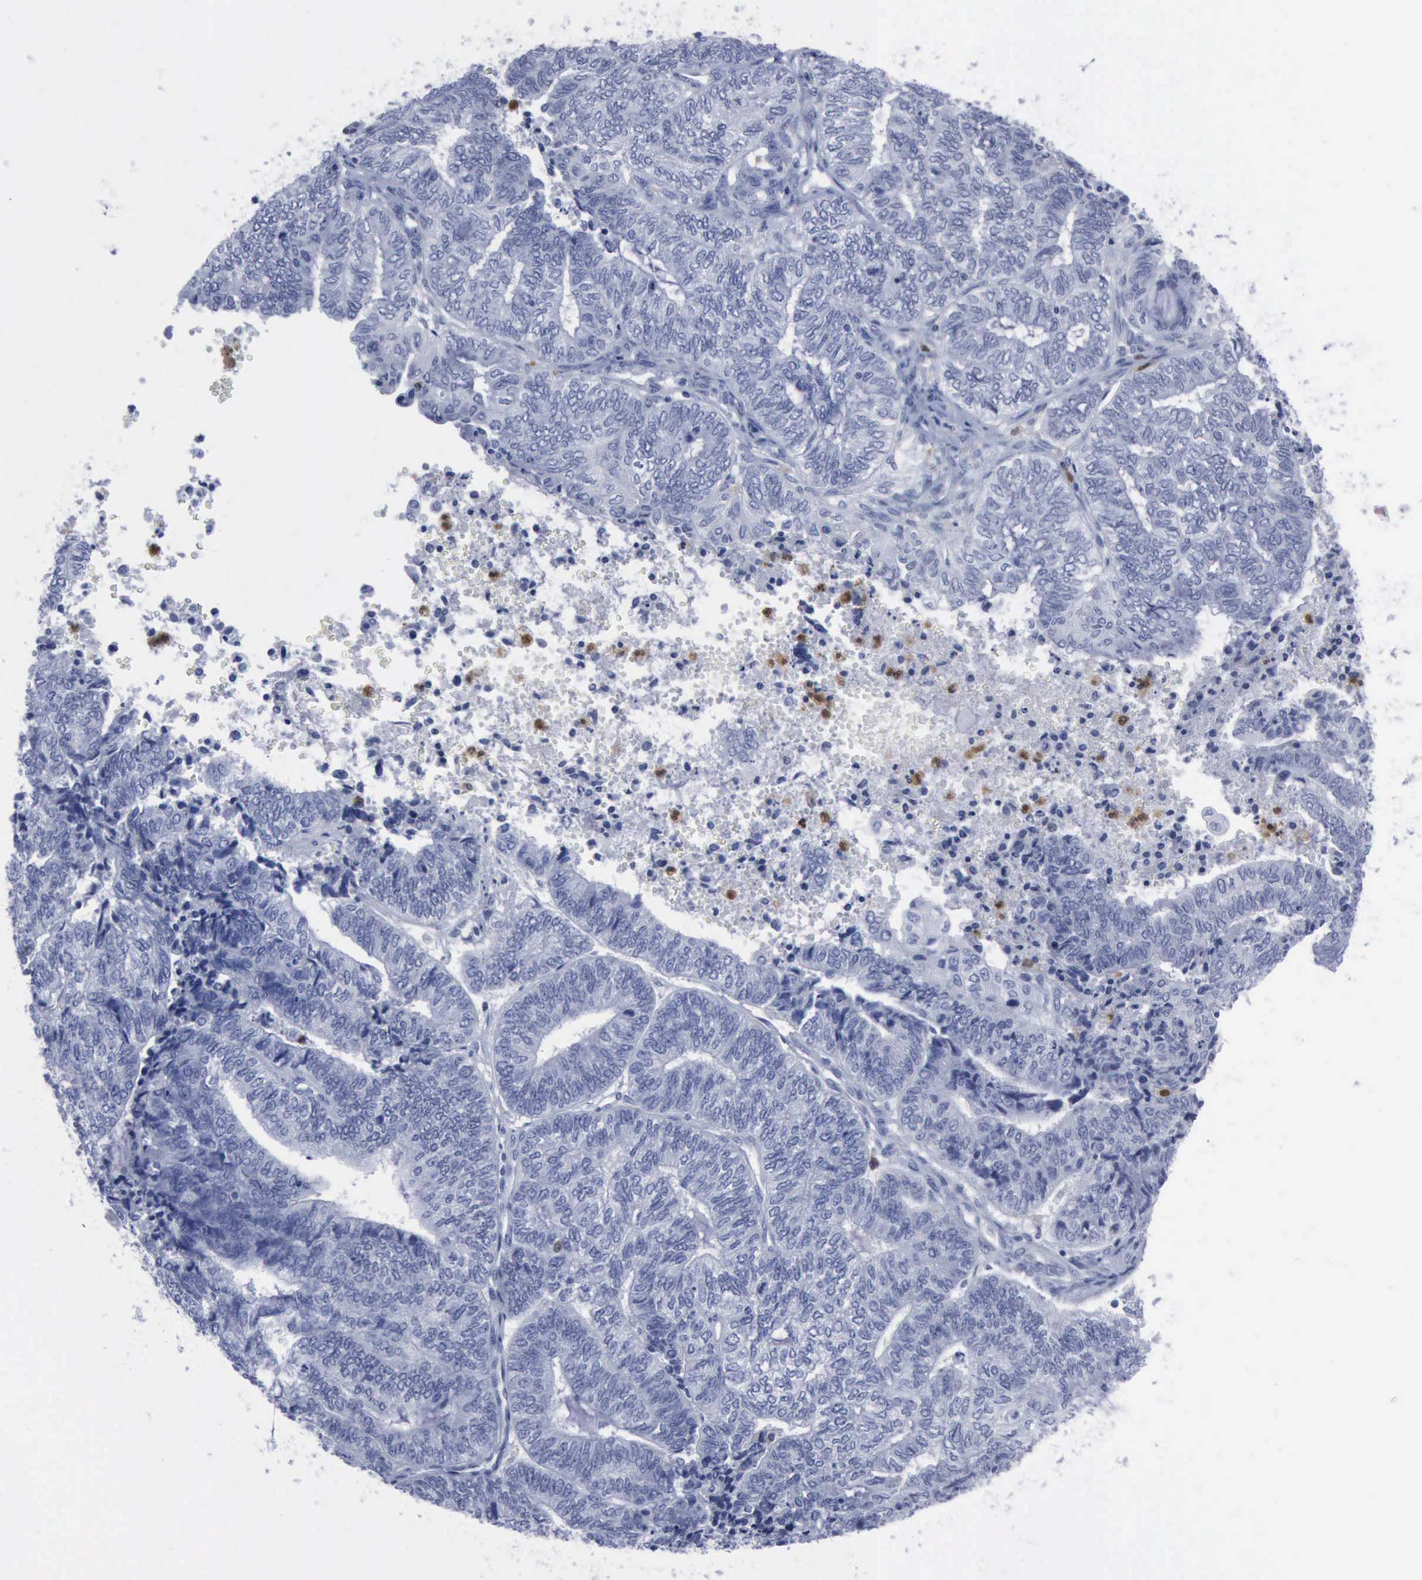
{"staining": {"intensity": "negative", "quantity": "none", "location": "none"}, "tissue": "endometrial cancer", "cell_type": "Tumor cells", "image_type": "cancer", "snomed": [{"axis": "morphology", "description": "Adenocarcinoma, NOS"}, {"axis": "topography", "description": "Uterus"}, {"axis": "topography", "description": "Endometrium"}], "caption": "A histopathology image of human endometrial cancer is negative for staining in tumor cells.", "gene": "CSTA", "patient": {"sex": "female", "age": 70}}